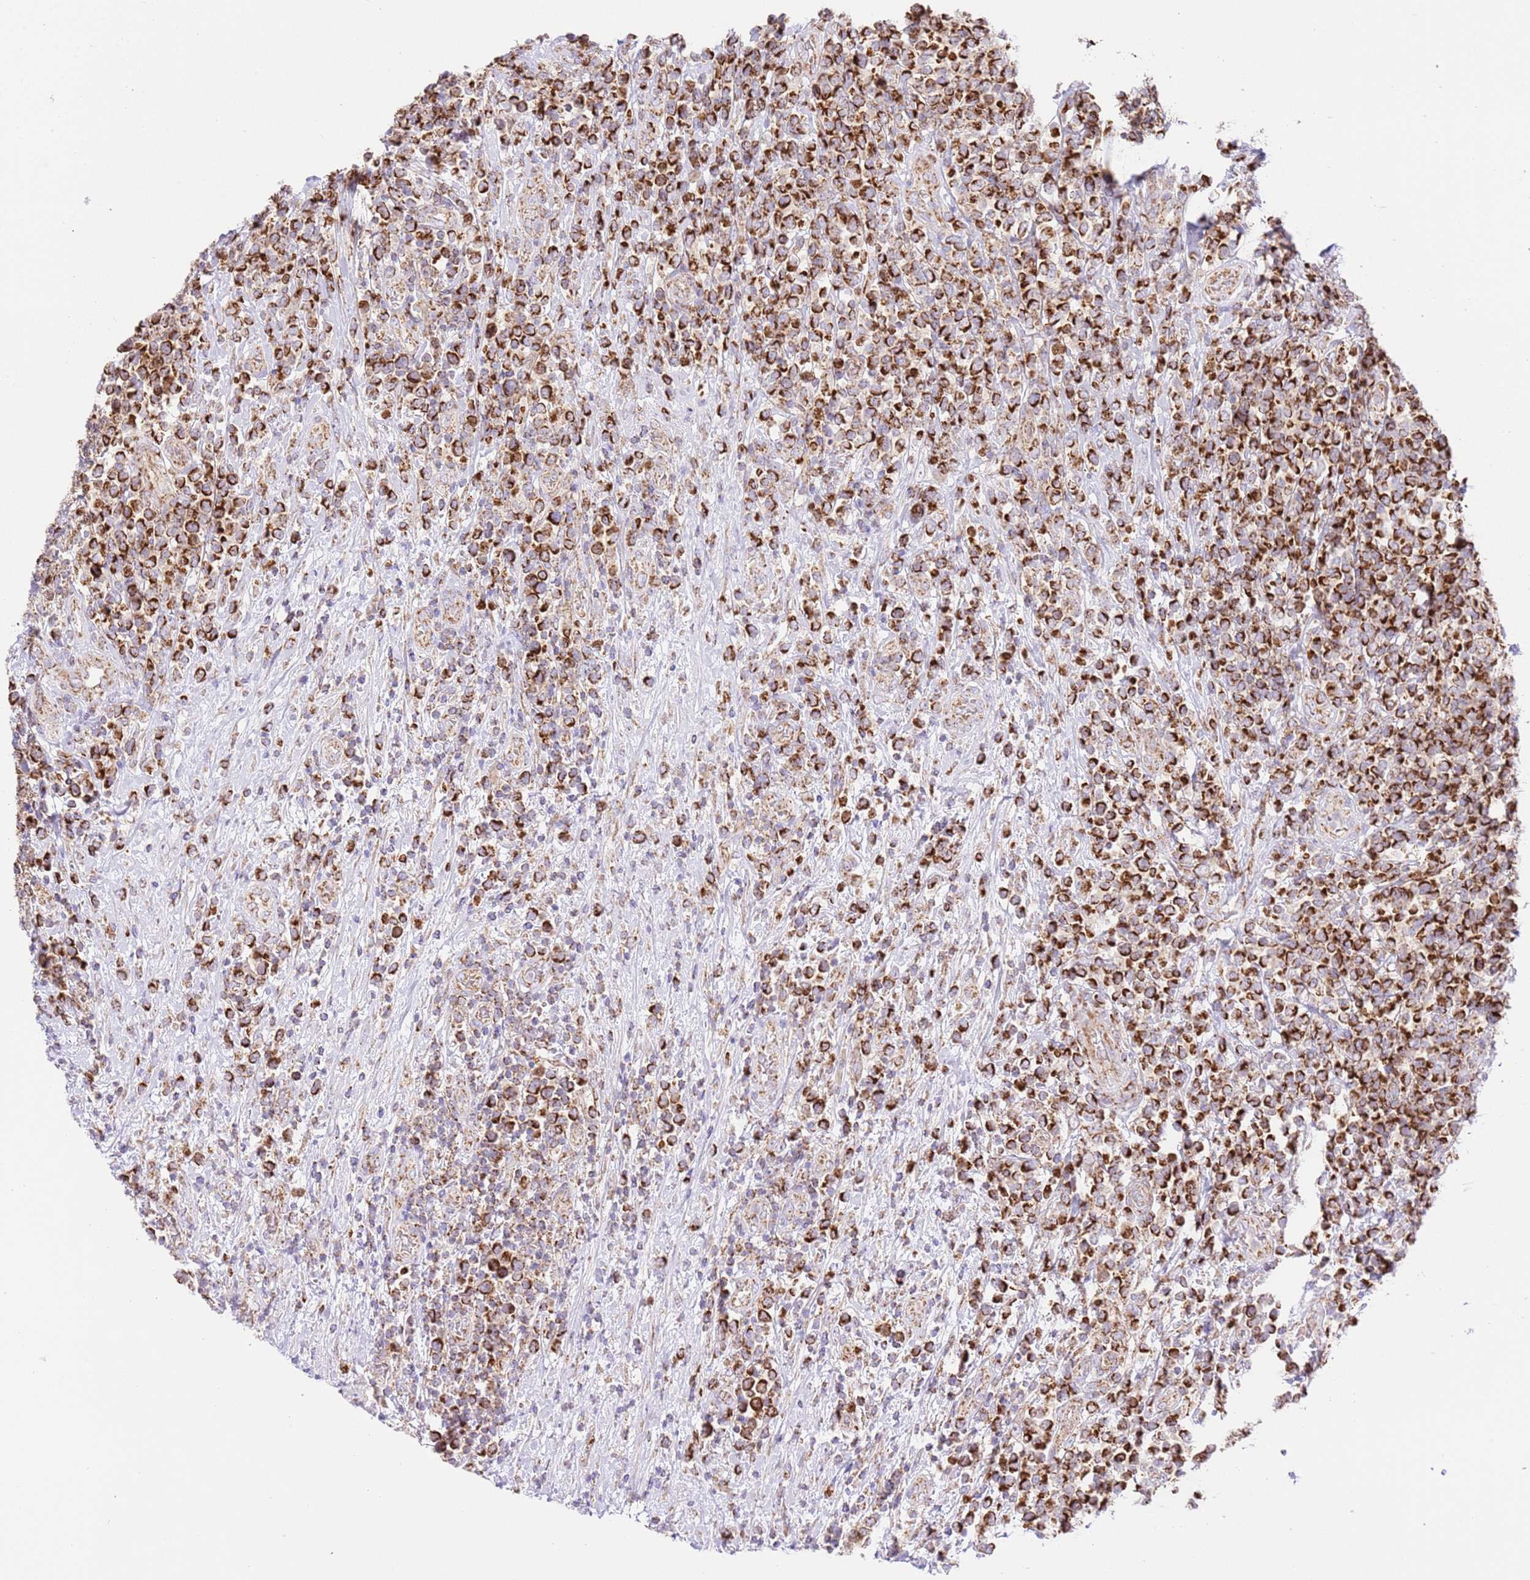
{"staining": {"intensity": "strong", "quantity": ">75%", "location": "cytoplasmic/membranous"}, "tissue": "lymphoma", "cell_type": "Tumor cells", "image_type": "cancer", "snomed": [{"axis": "morphology", "description": "Malignant lymphoma, non-Hodgkin's type, High grade"}, {"axis": "topography", "description": "Soft tissue"}], "caption": "This micrograph demonstrates malignant lymphoma, non-Hodgkin's type (high-grade) stained with IHC to label a protein in brown. The cytoplasmic/membranous of tumor cells show strong positivity for the protein. Nuclei are counter-stained blue.", "gene": "ZBTB39", "patient": {"sex": "female", "age": 56}}